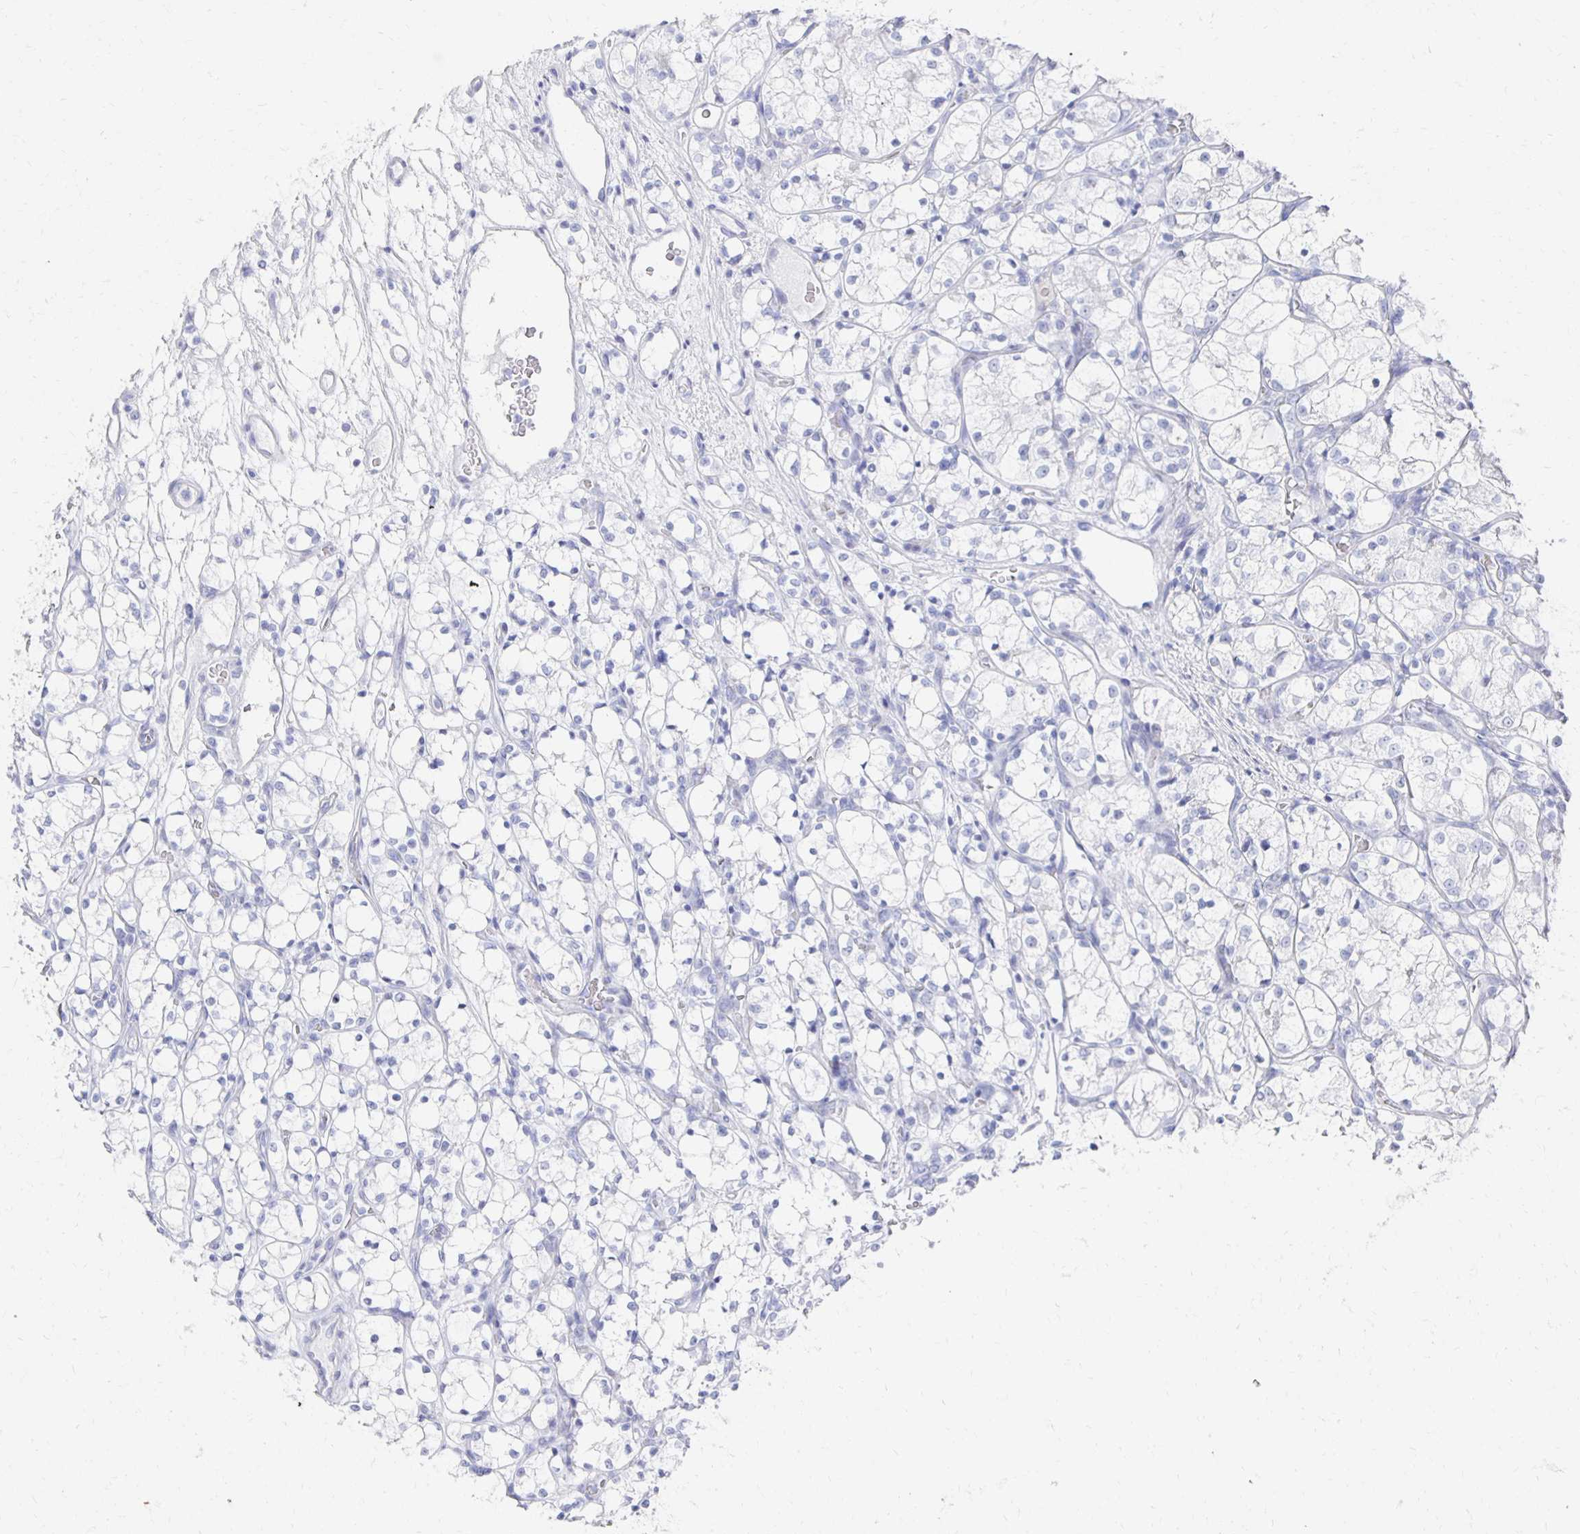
{"staining": {"intensity": "negative", "quantity": "none", "location": "none"}, "tissue": "renal cancer", "cell_type": "Tumor cells", "image_type": "cancer", "snomed": [{"axis": "morphology", "description": "Adenocarcinoma, NOS"}, {"axis": "topography", "description": "Kidney"}], "caption": "This micrograph is of renal cancer stained with immunohistochemistry to label a protein in brown with the nuclei are counter-stained blue. There is no expression in tumor cells.", "gene": "PRDM7", "patient": {"sex": "female", "age": 69}}